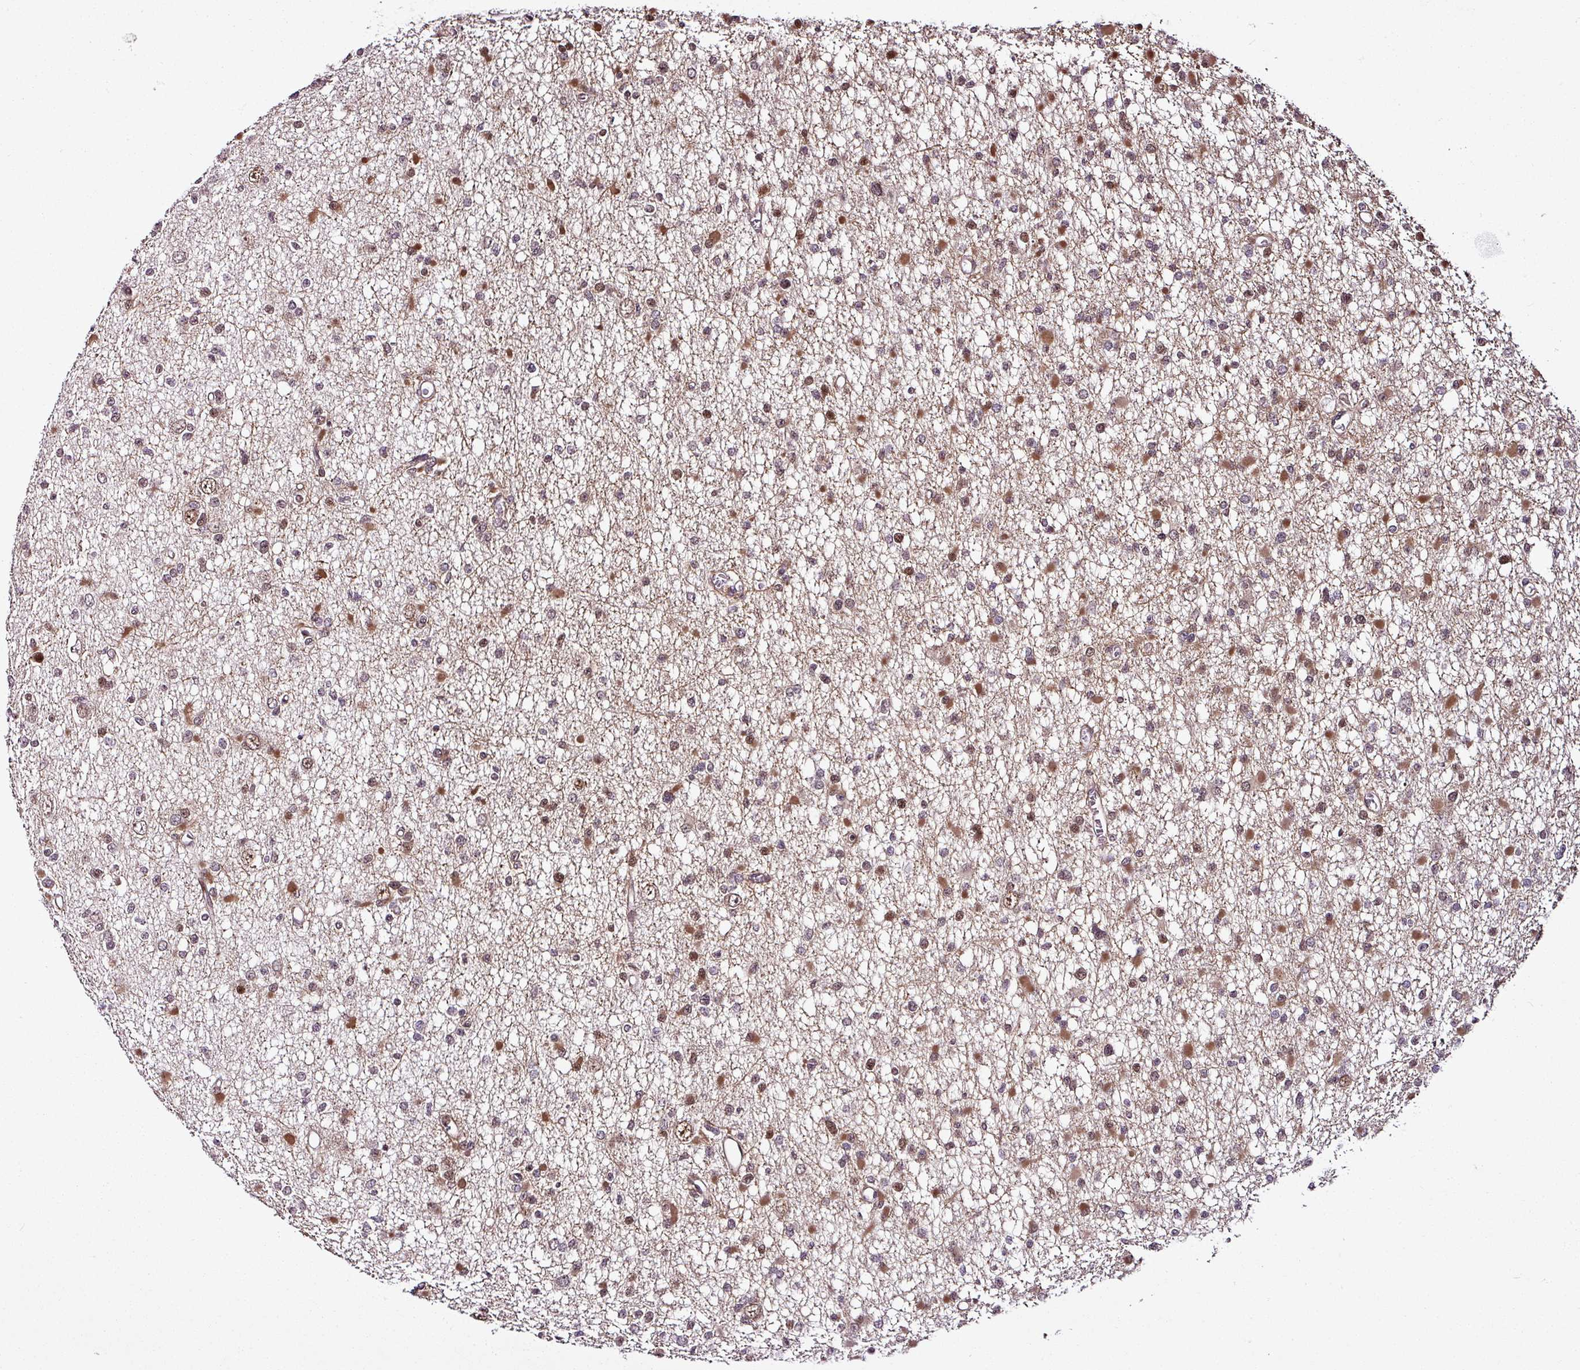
{"staining": {"intensity": "moderate", "quantity": "25%-75%", "location": "cytoplasmic/membranous,nuclear"}, "tissue": "glioma", "cell_type": "Tumor cells", "image_type": "cancer", "snomed": [{"axis": "morphology", "description": "Glioma, malignant, Low grade"}, {"axis": "topography", "description": "Brain"}], "caption": "Immunohistochemical staining of glioma exhibits medium levels of moderate cytoplasmic/membranous and nuclear protein positivity in about 25%-75% of tumor cells.", "gene": "COPRS", "patient": {"sex": "female", "age": 22}}